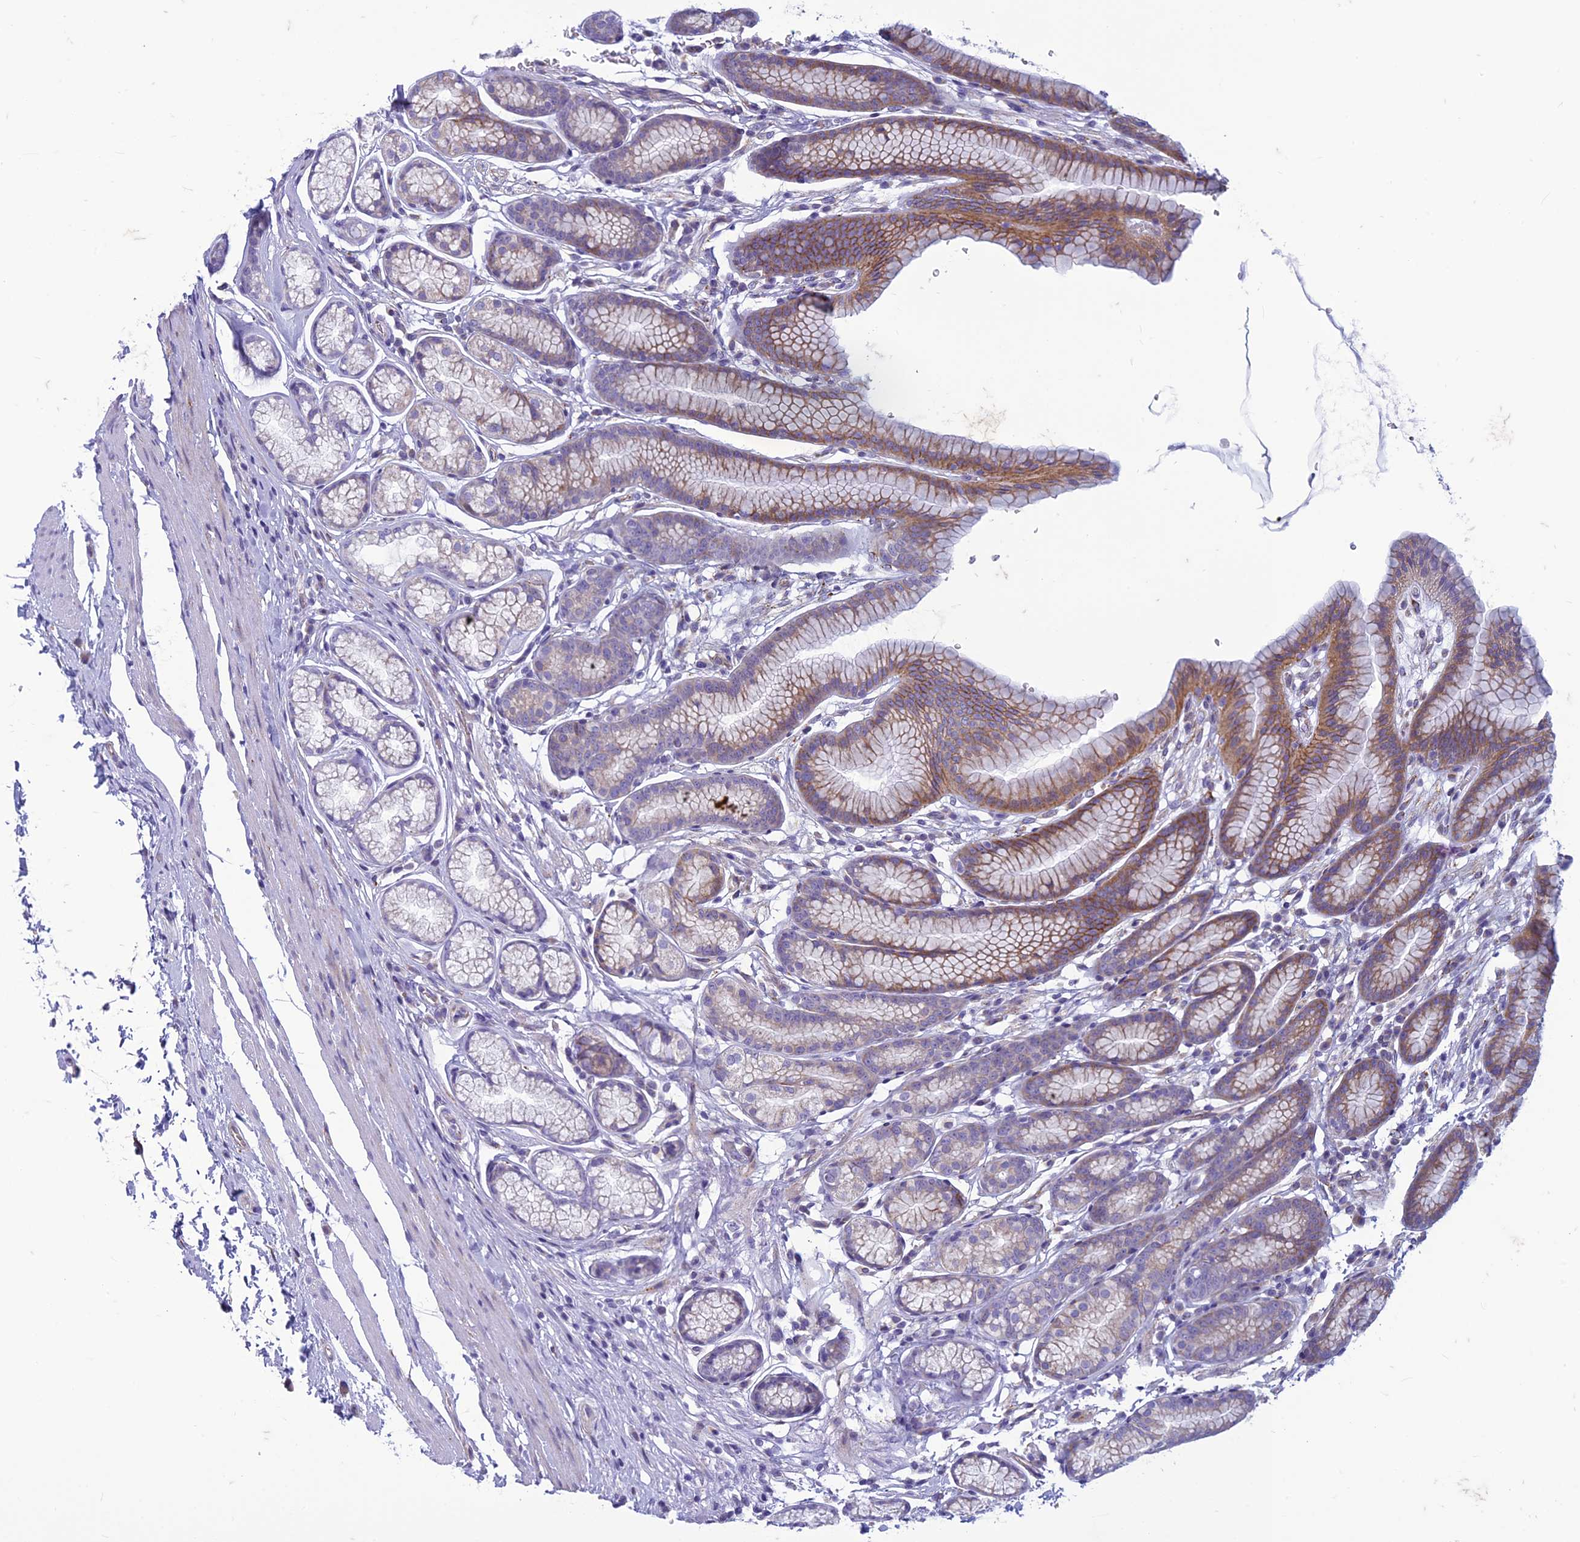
{"staining": {"intensity": "moderate", "quantity": "25%-75%", "location": "cytoplasmic/membranous"}, "tissue": "stomach", "cell_type": "Glandular cells", "image_type": "normal", "snomed": [{"axis": "morphology", "description": "Normal tissue, NOS"}, {"axis": "topography", "description": "Stomach"}], "caption": "An immunohistochemistry (IHC) histopathology image of normal tissue is shown. Protein staining in brown labels moderate cytoplasmic/membranous positivity in stomach within glandular cells. (DAB IHC with brightfield microscopy, high magnification).", "gene": "CENATAC", "patient": {"sex": "male", "age": 42}}